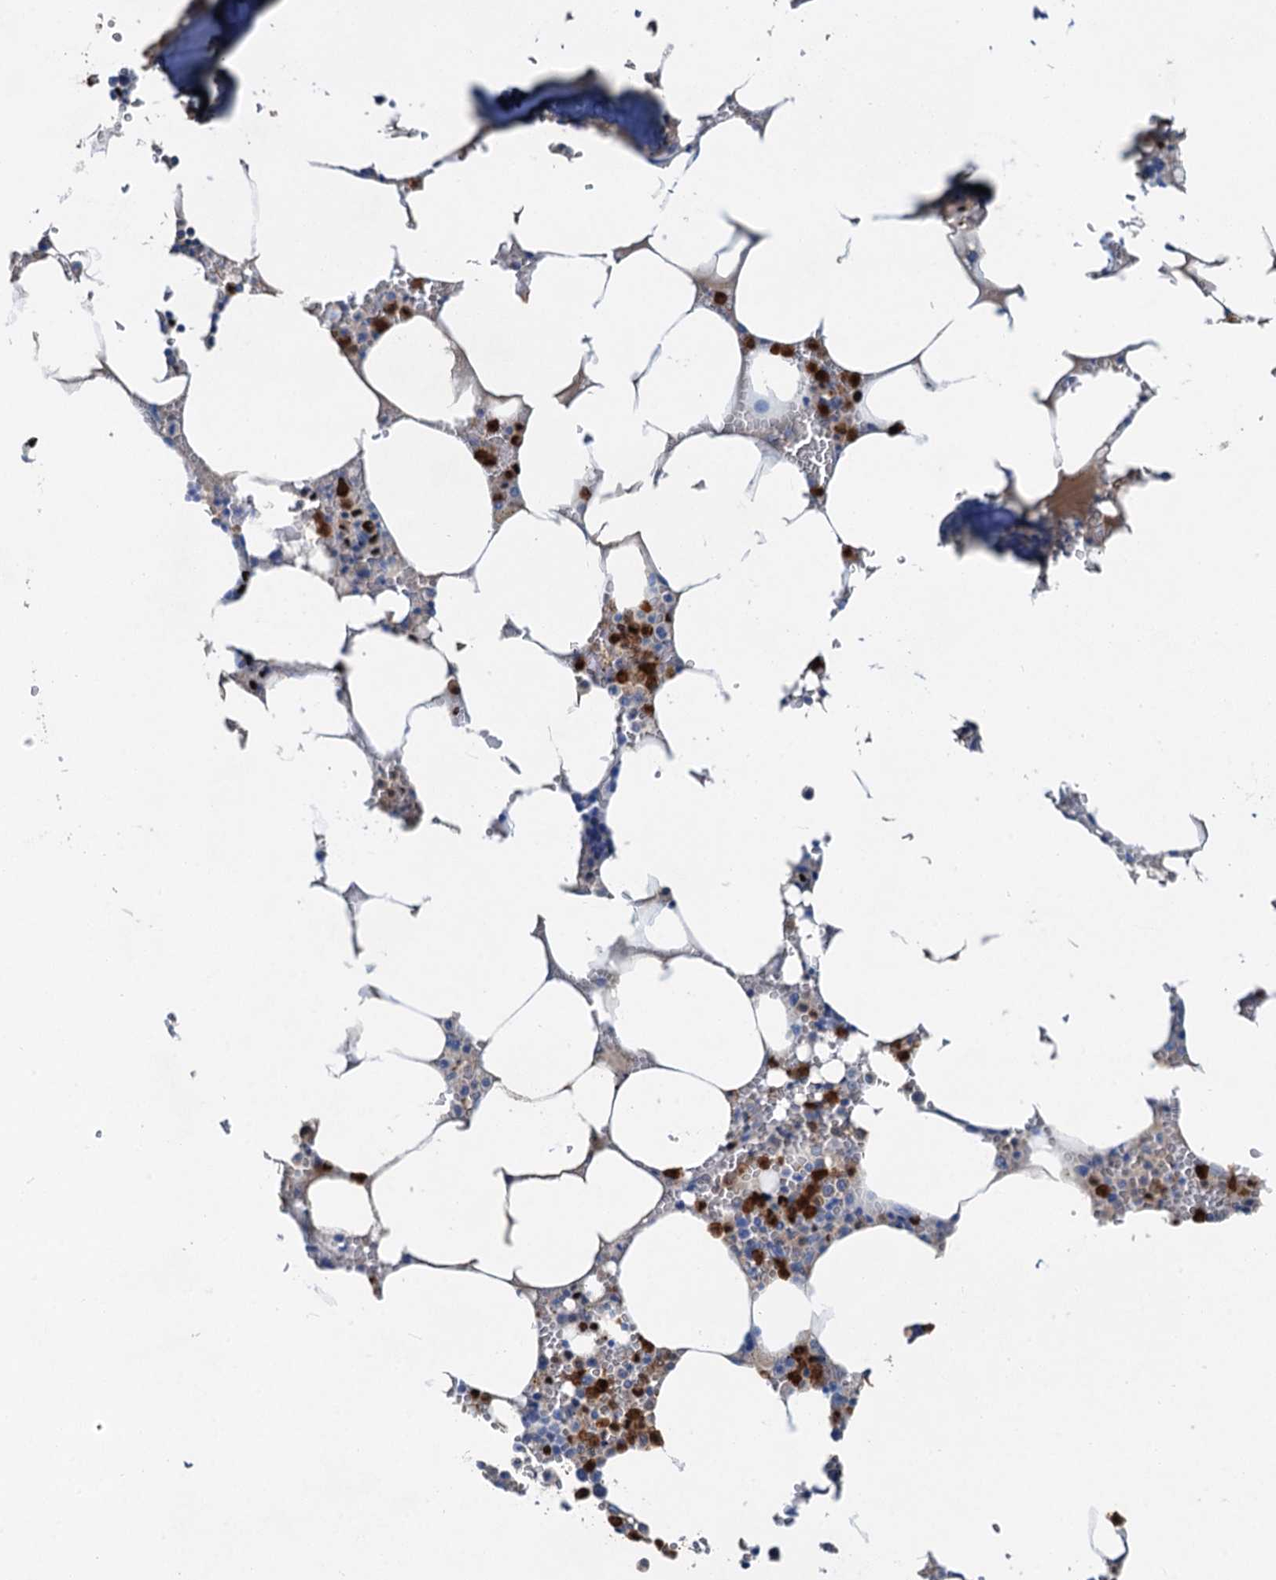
{"staining": {"intensity": "strong", "quantity": "<25%", "location": "cytoplasmic/membranous,nuclear"}, "tissue": "bone marrow", "cell_type": "Hematopoietic cells", "image_type": "normal", "snomed": [{"axis": "morphology", "description": "Normal tissue, NOS"}, {"axis": "topography", "description": "Bone marrow"}], "caption": "This histopathology image exhibits IHC staining of normal bone marrow, with medium strong cytoplasmic/membranous,nuclear positivity in approximately <25% of hematopoietic cells.", "gene": "OTOA", "patient": {"sex": "male", "age": 70}}